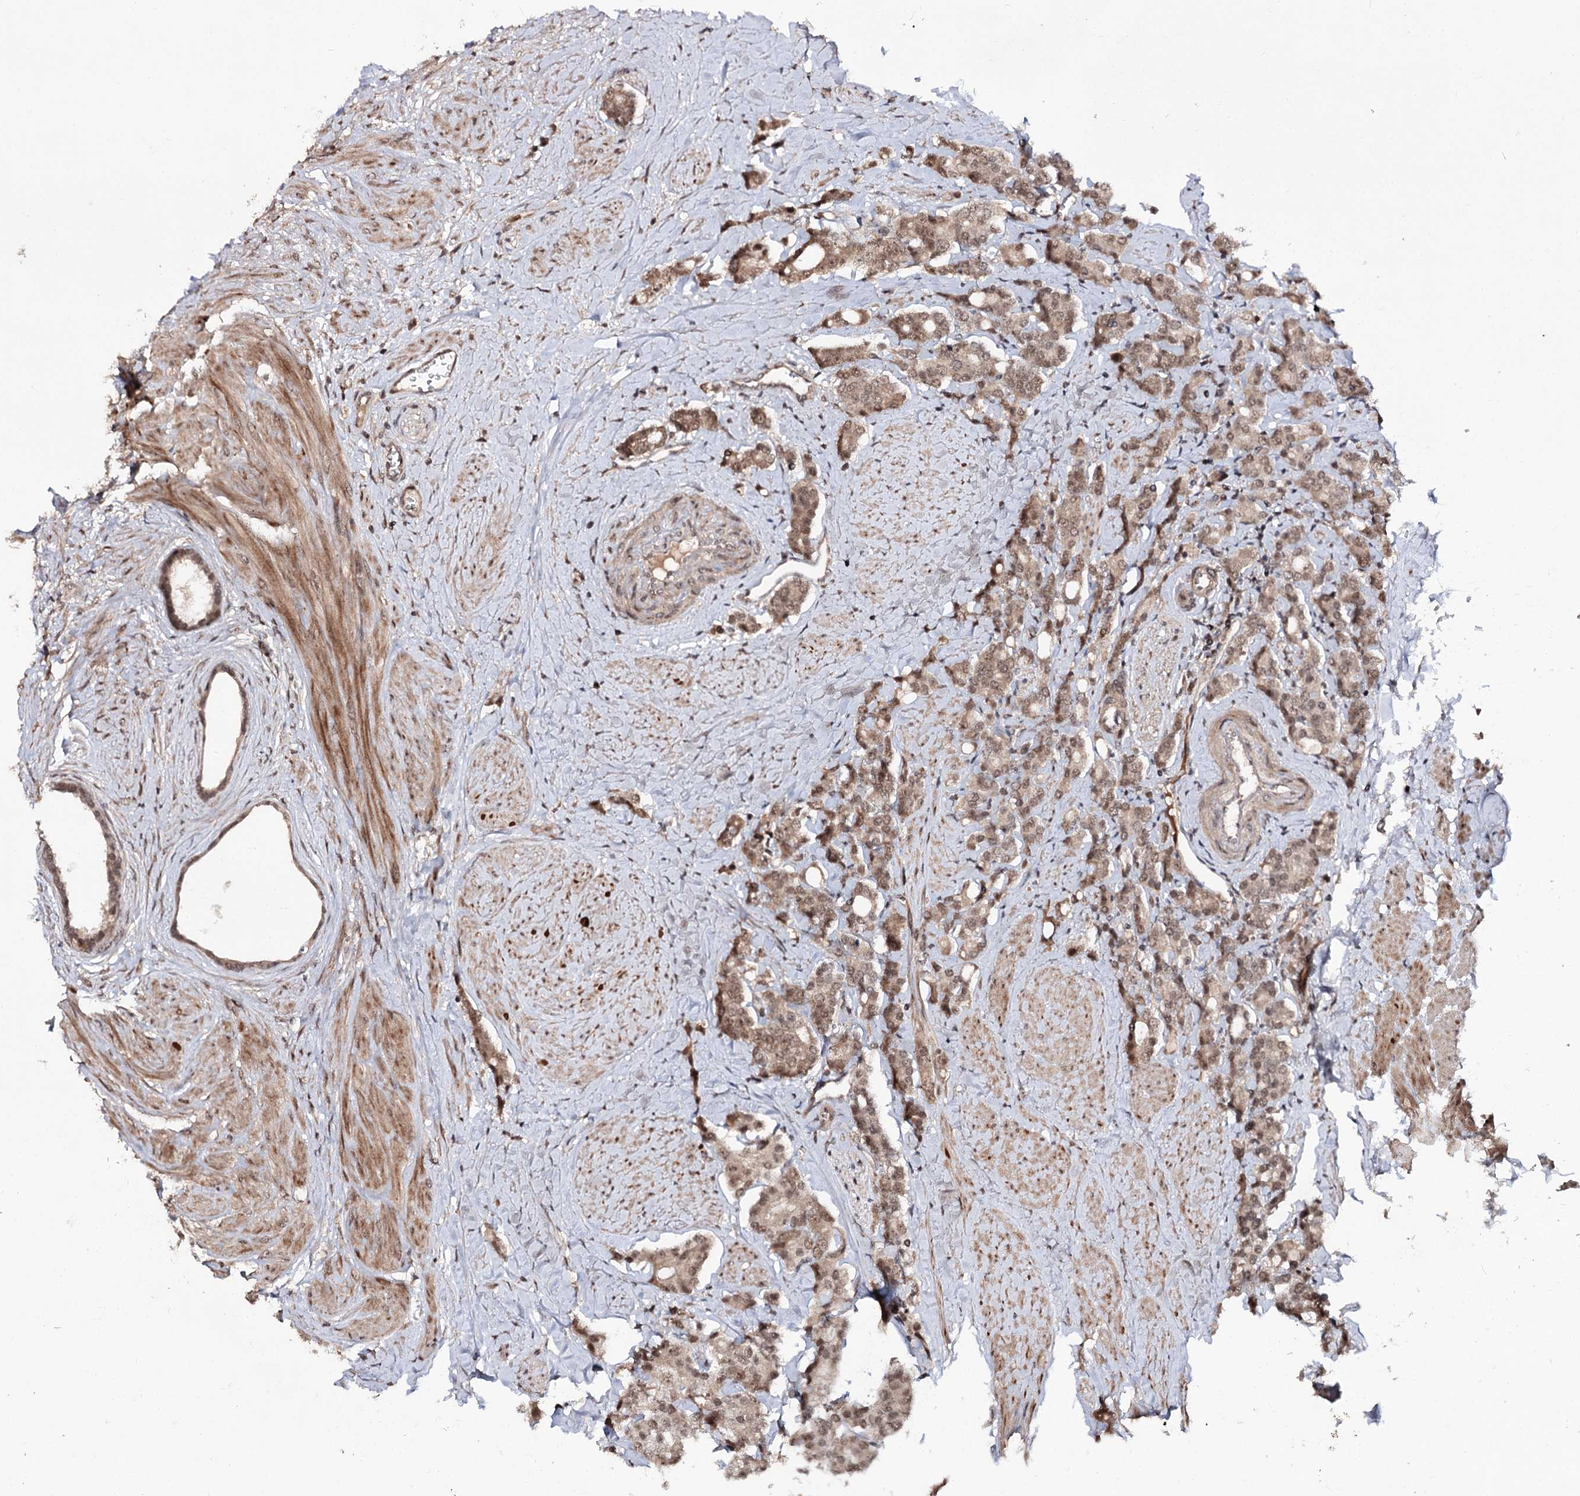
{"staining": {"intensity": "moderate", "quantity": ">75%", "location": "cytoplasmic/membranous,nuclear"}, "tissue": "prostate cancer", "cell_type": "Tumor cells", "image_type": "cancer", "snomed": [{"axis": "morphology", "description": "Adenocarcinoma, High grade"}, {"axis": "topography", "description": "Prostate"}], "caption": "Protein staining by immunohistochemistry (IHC) reveals moderate cytoplasmic/membranous and nuclear expression in approximately >75% of tumor cells in prostate cancer.", "gene": "FAM53B", "patient": {"sex": "male", "age": 62}}